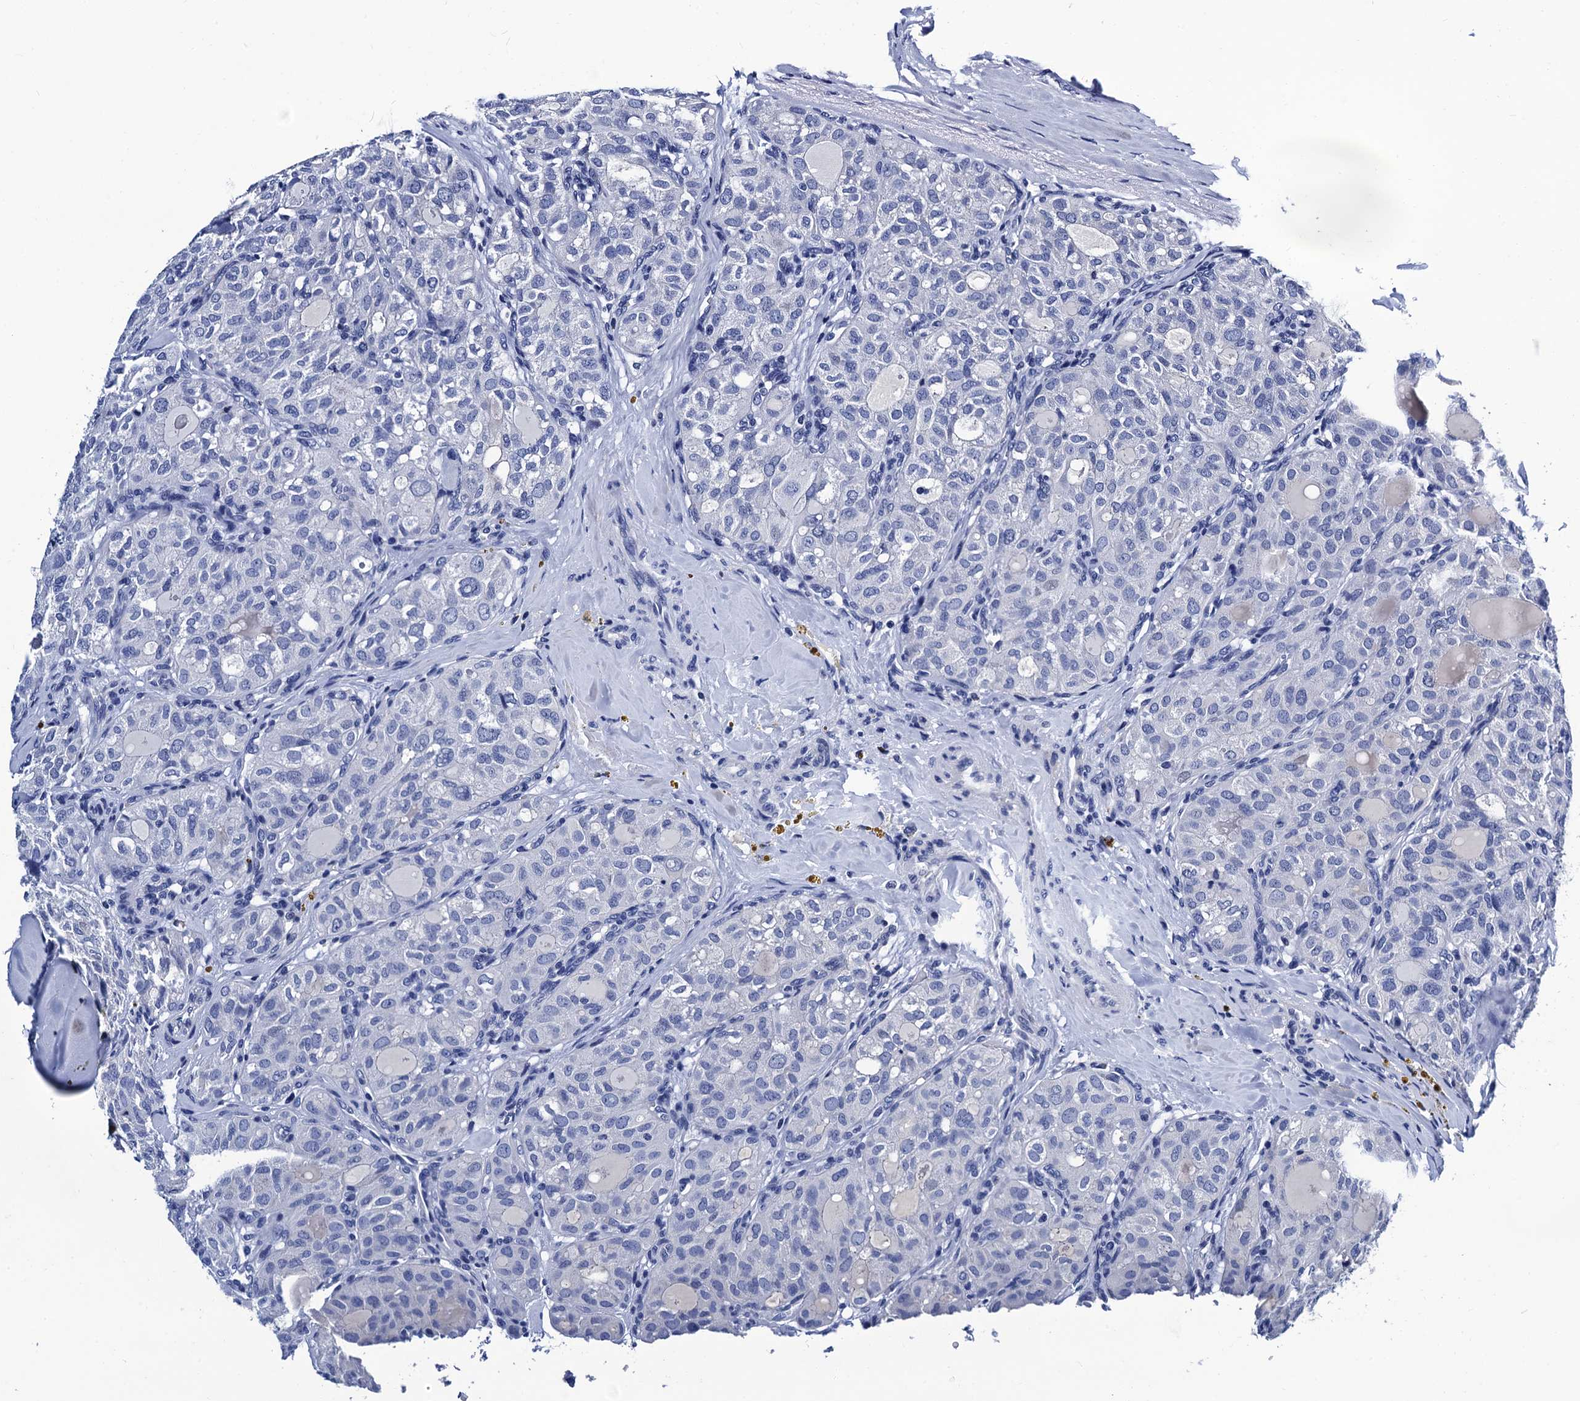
{"staining": {"intensity": "negative", "quantity": "none", "location": "none"}, "tissue": "thyroid cancer", "cell_type": "Tumor cells", "image_type": "cancer", "snomed": [{"axis": "morphology", "description": "Follicular adenoma carcinoma, NOS"}, {"axis": "topography", "description": "Thyroid gland"}], "caption": "Immunohistochemistry (IHC) micrograph of follicular adenoma carcinoma (thyroid) stained for a protein (brown), which shows no positivity in tumor cells.", "gene": "LRRC30", "patient": {"sex": "male", "age": 75}}